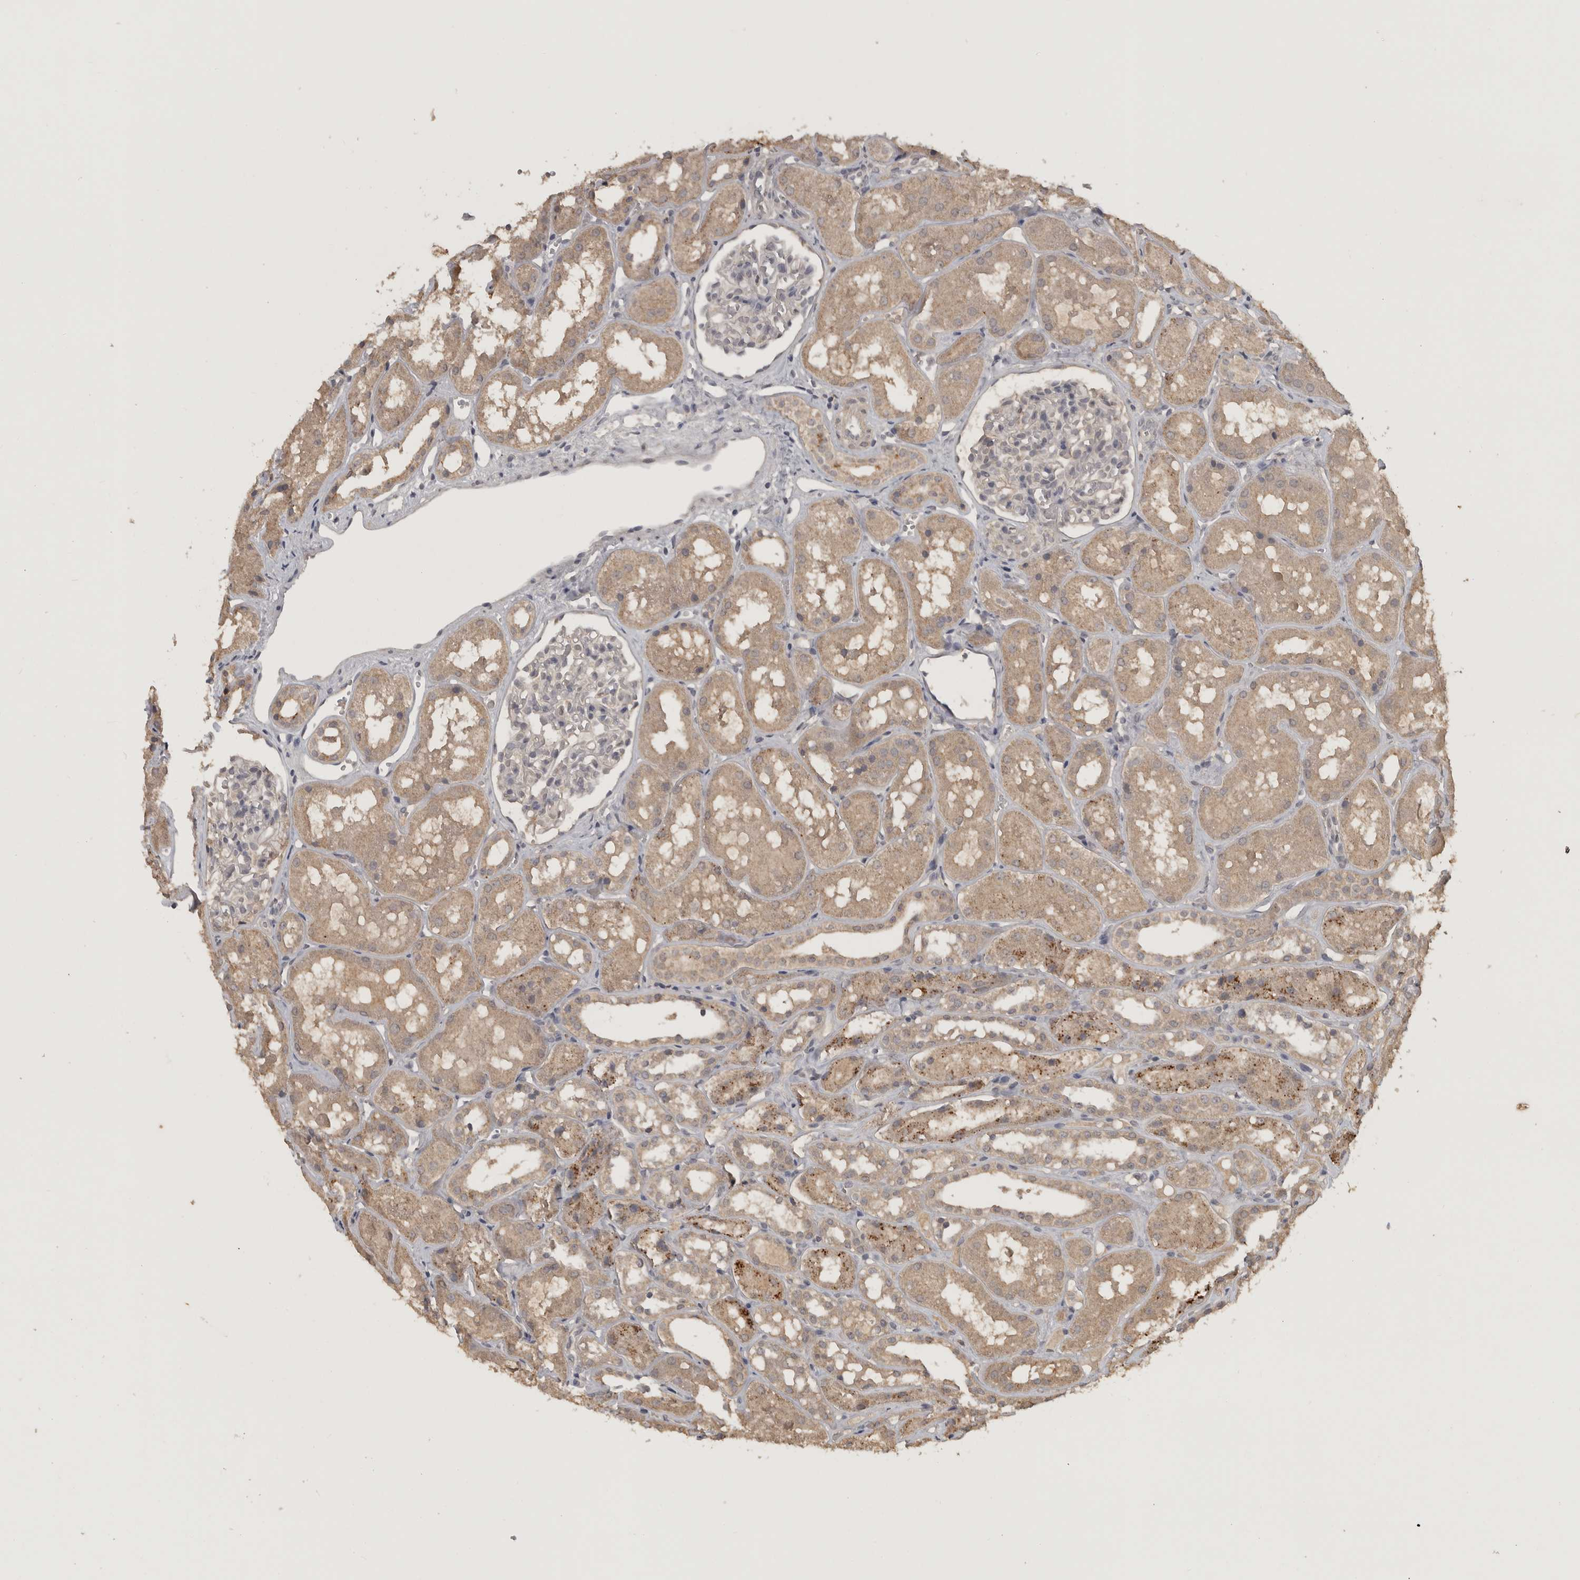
{"staining": {"intensity": "negative", "quantity": "none", "location": "none"}, "tissue": "kidney", "cell_type": "Cells in glomeruli", "image_type": "normal", "snomed": [{"axis": "morphology", "description": "Normal tissue, NOS"}, {"axis": "topography", "description": "Kidney"}], "caption": "This photomicrograph is of benign kidney stained with IHC to label a protein in brown with the nuclei are counter-stained blue. There is no staining in cells in glomeruli.", "gene": "ADAMTS4", "patient": {"sex": "male", "age": 16}}